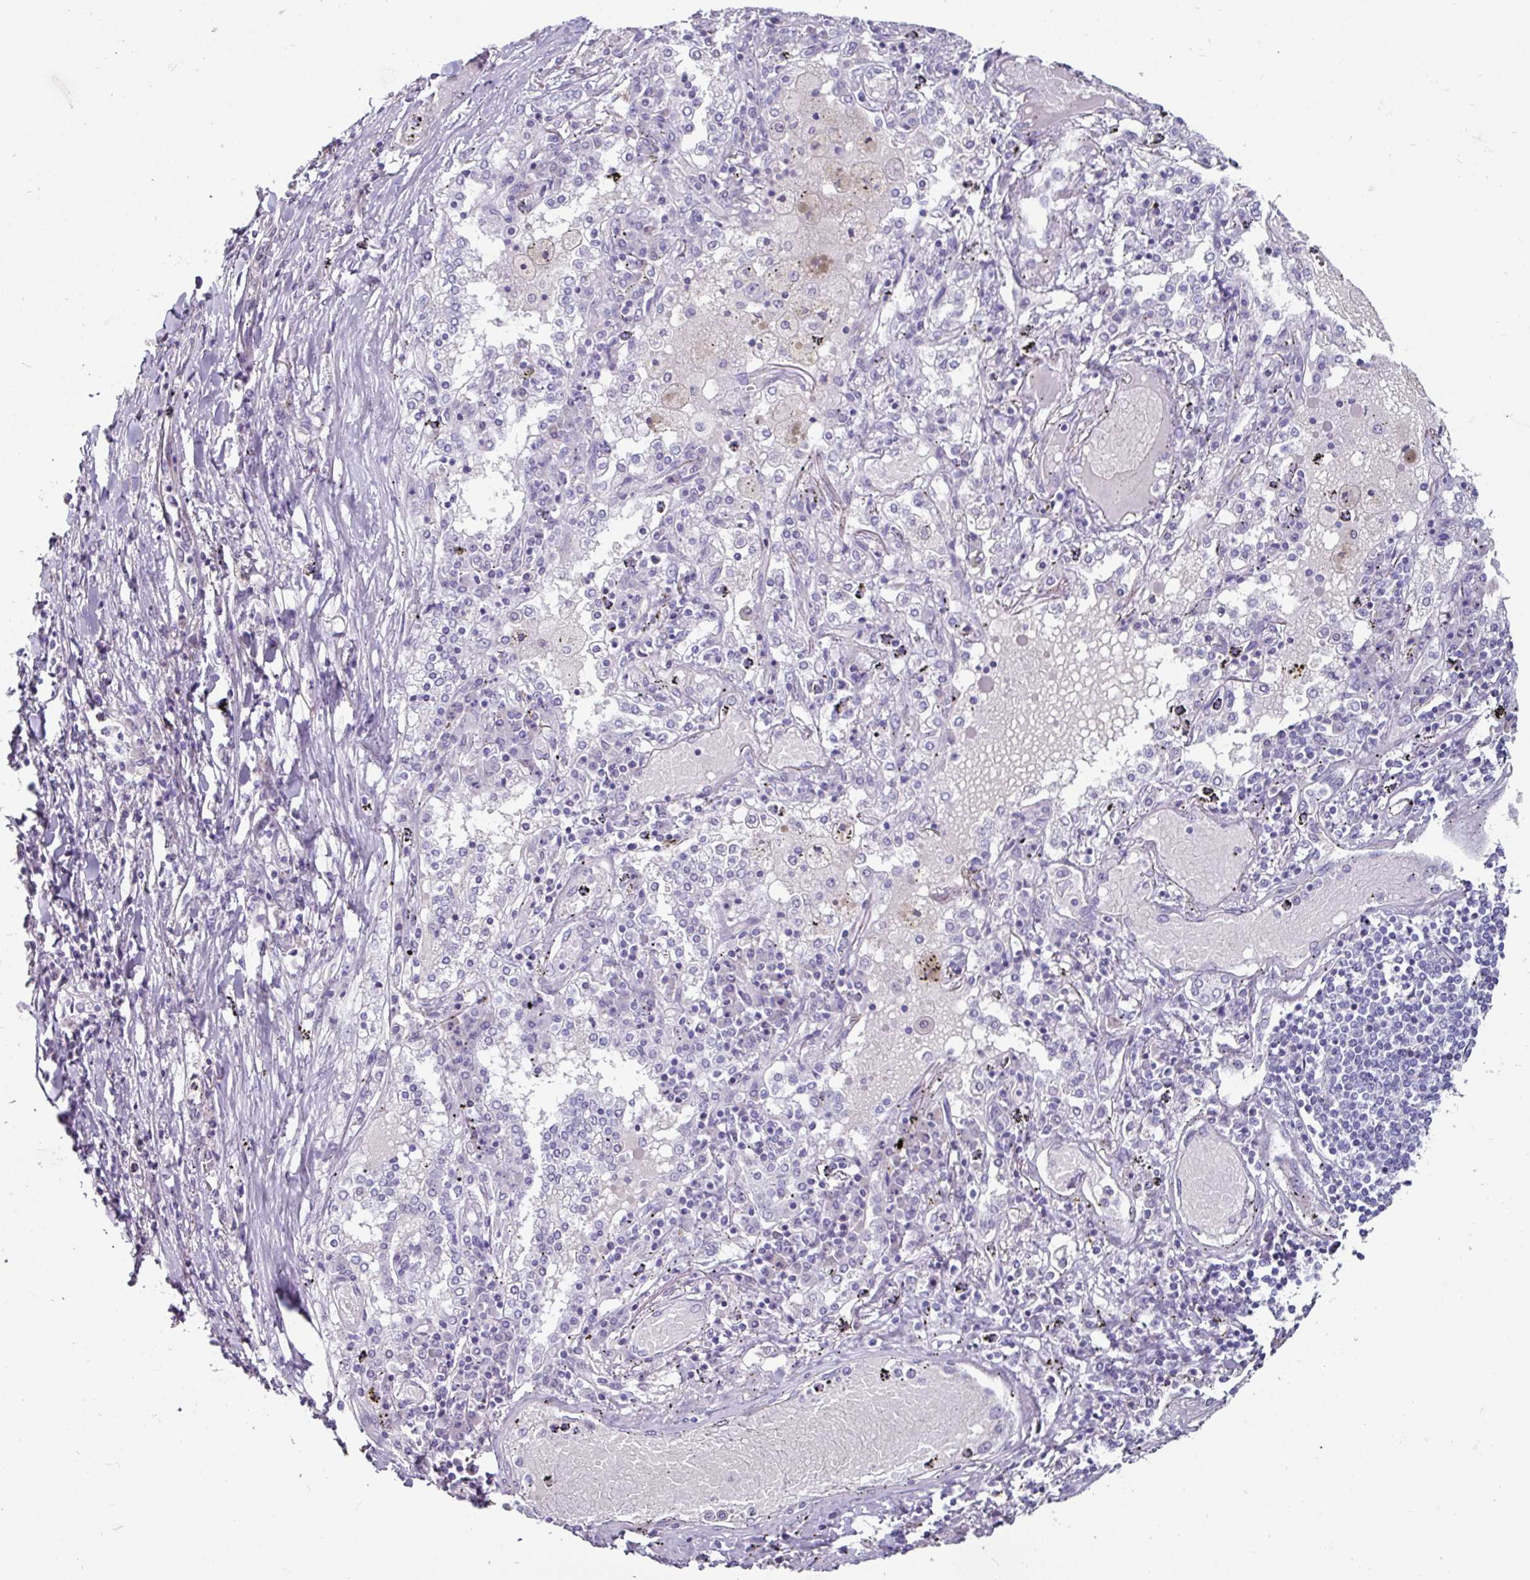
{"staining": {"intensity": "negative", "quantity": "none", "location": "none"}, "tissue": "lung cancer", "cell_type": "Tumor cells", "image_type": "cancer", "snomed": [{"axis": "morphology", "description": "Squamous cell carcinoma, NOS"}, {"axis": "topography", "description": "Lung"}], "caption": "Immunohistochemistry (IHC) micrograph of lung cancer stained for a protein (brown), which demonstrates no positivity in tumor cells.", "gene": "EYA3", "patient": {"sex": "male", "age": 65}}